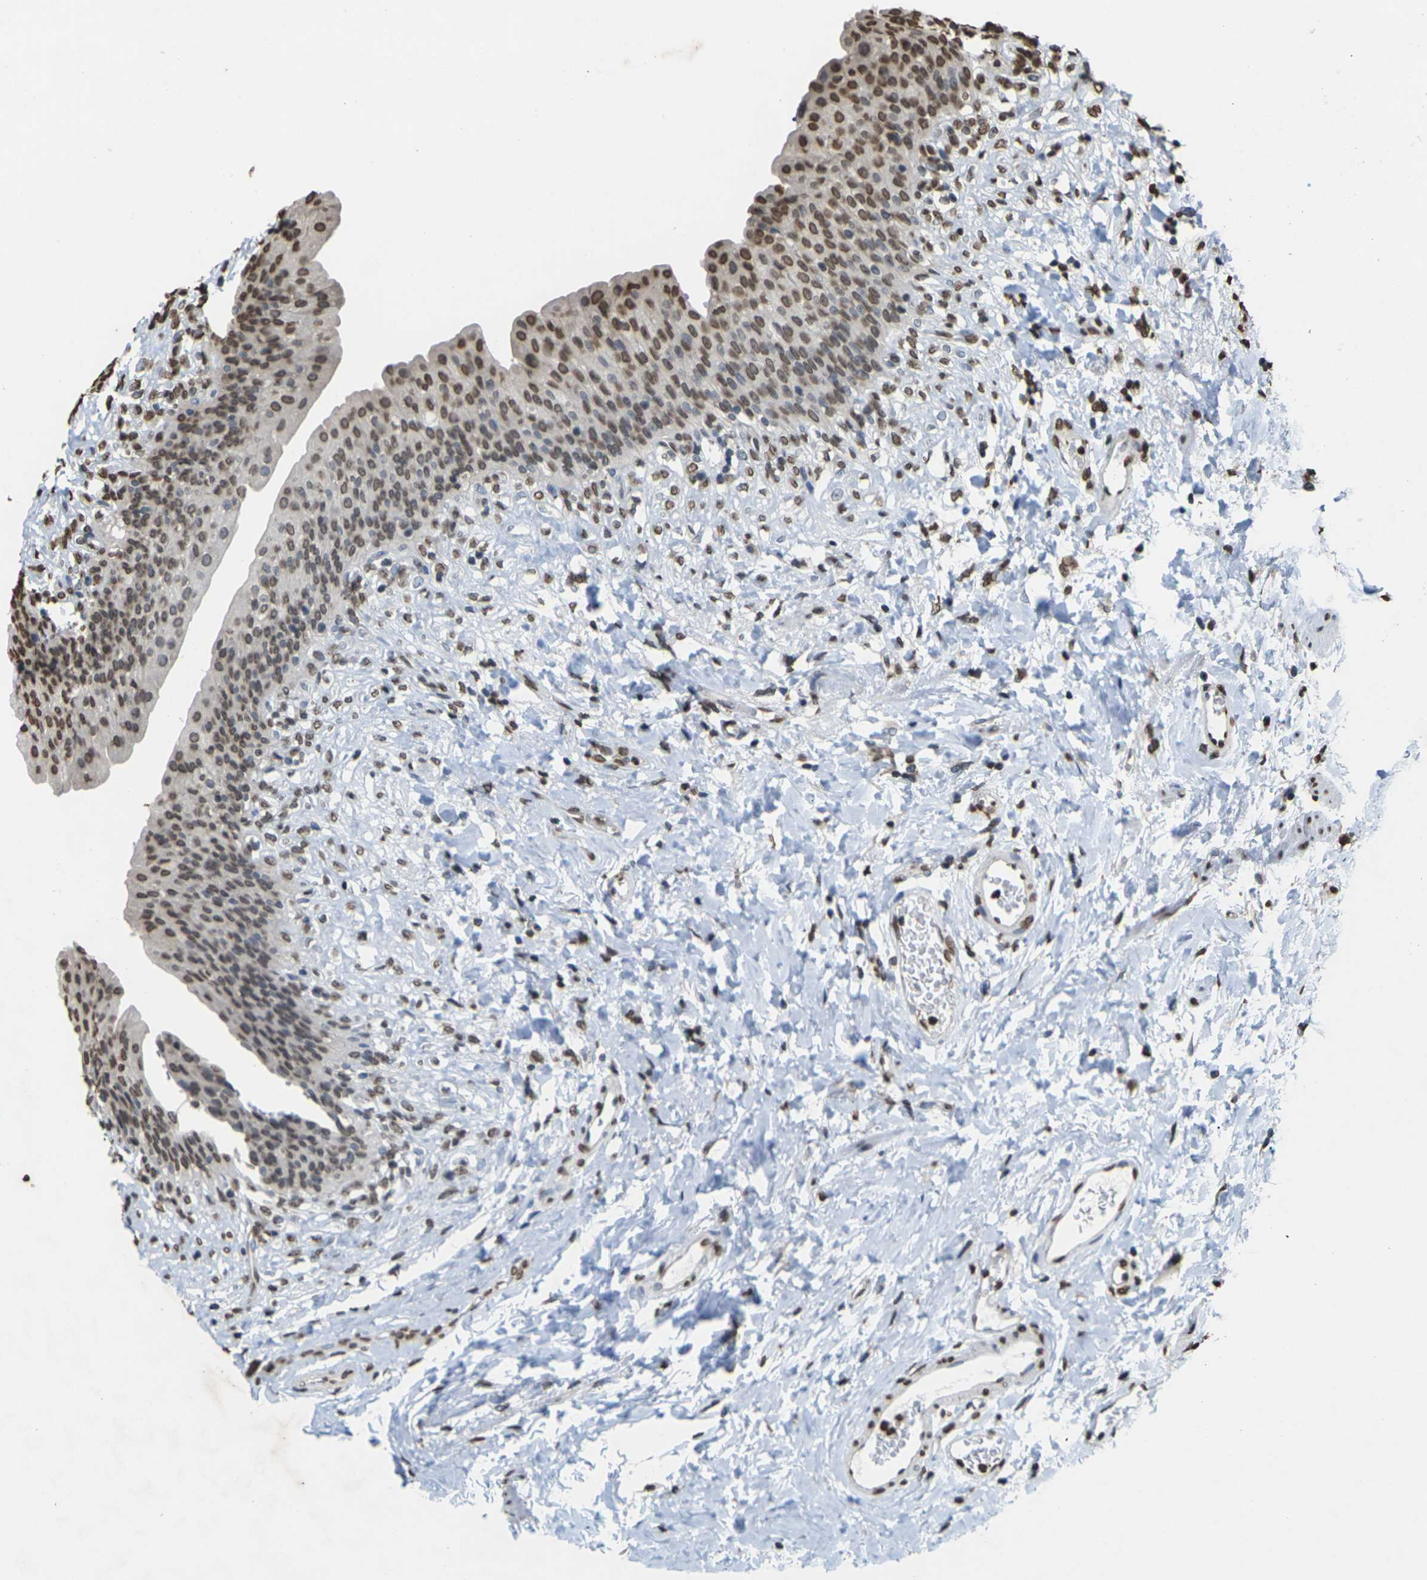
{"staining": {"intensity": "moderate", "quantity": ">75%", "location": "nuclear"}, "tissue": "urinary bladder", "cell_type": "Urothelial cells", "image_type": "normal", "snomed": [{"axis": "morphology", "description": "Normal tissue, NOS"}, {"axis": "topography", "description": "Urinary bladder"}], "caption": "High-magnification brightfield microscopy of unremarkable urinary bladder stained with DAB (brown) and counterstained with hematoxylin (blue). urothelial cells exhibit moderate nuclear staining is identified in approximately>75% of cells. (Brightfield microscopy of DAB IHC at high magnification).", "gene": "EMSY", "patient": {"sex": "female", "age": 79}}